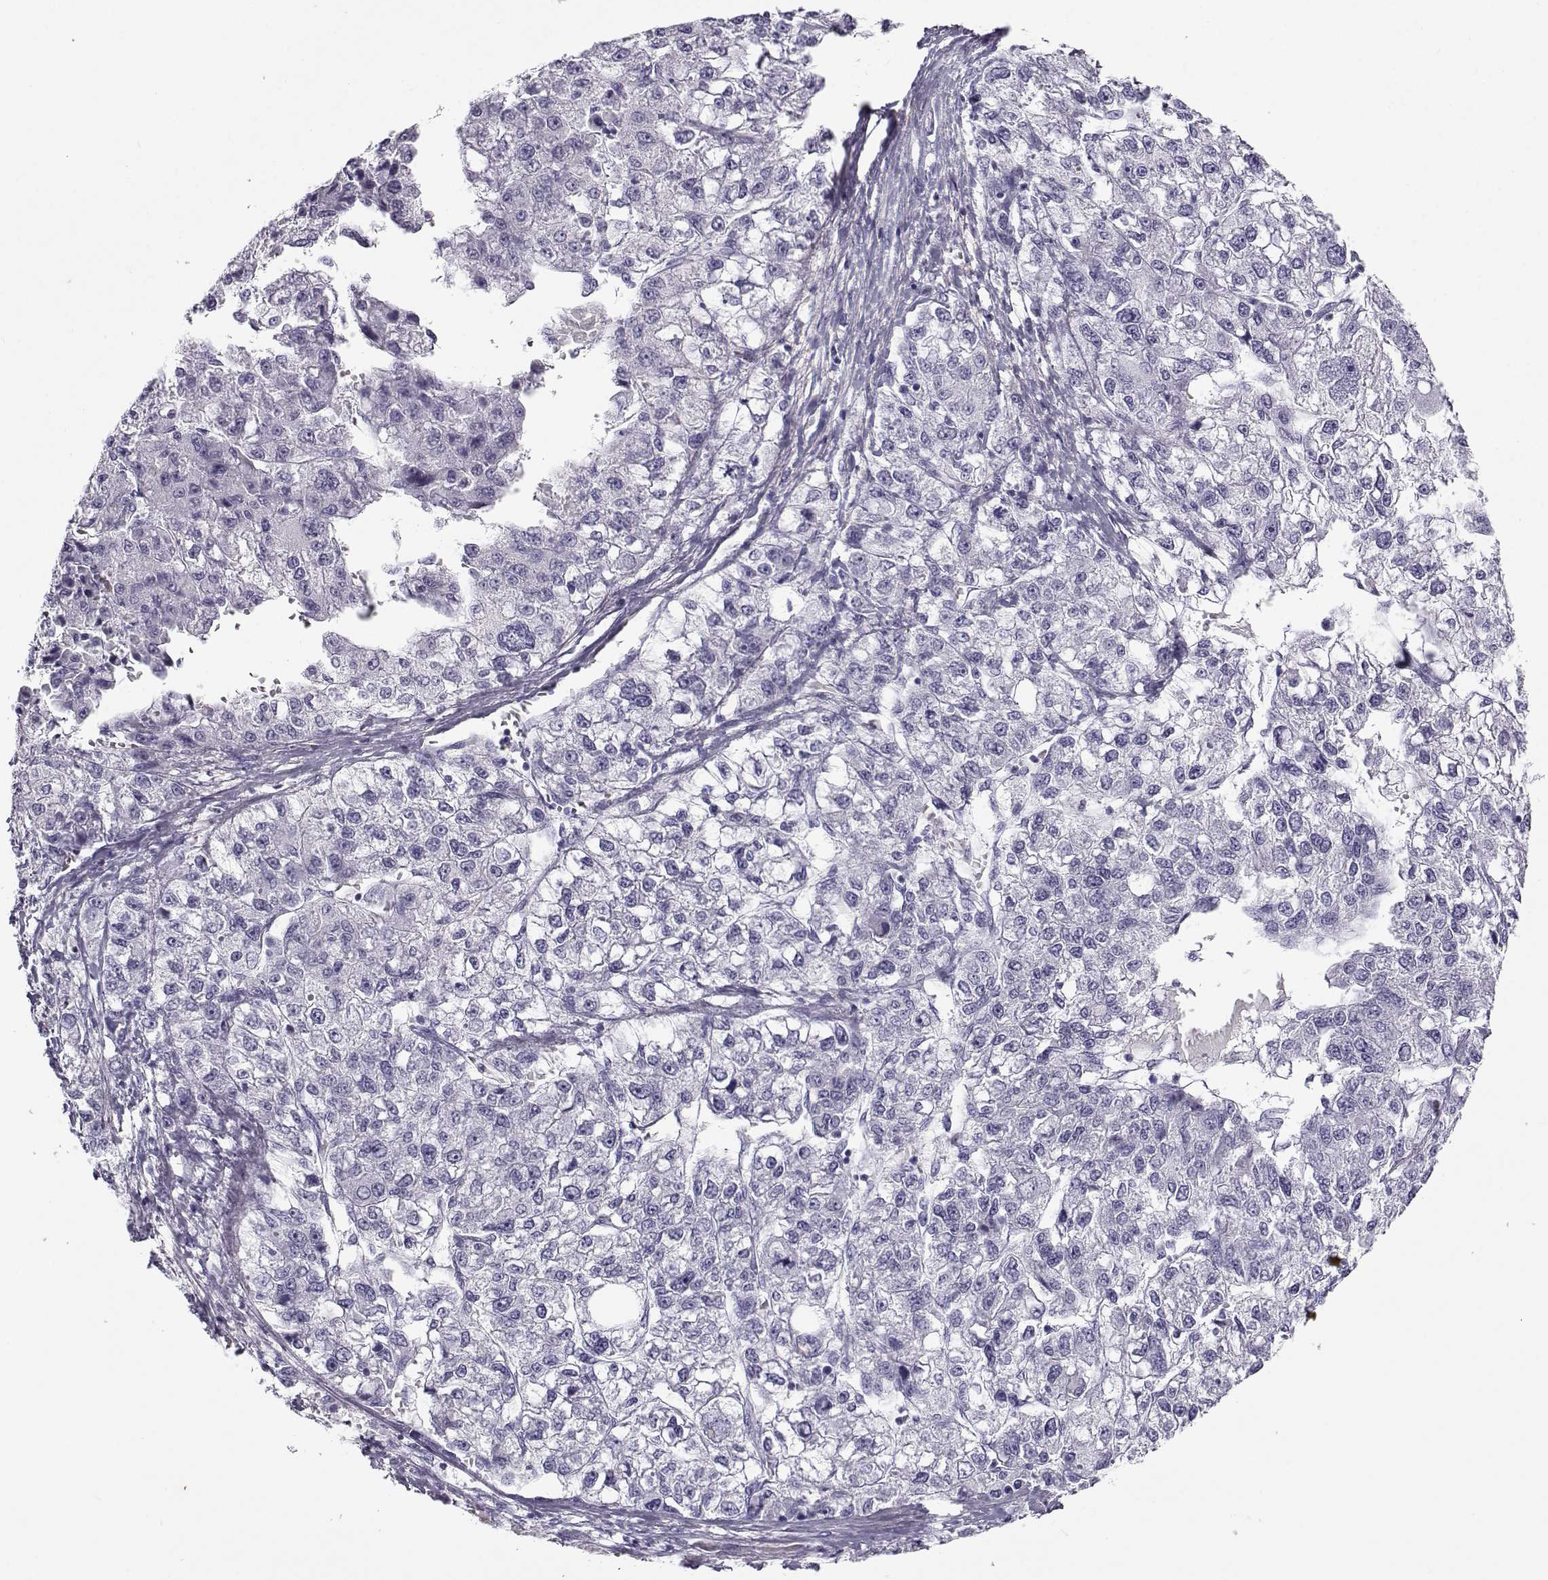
{"staining": {"intensity": "negative", "quantity": "none", "location": "none"}, "tissue": "liver cancer", "cell_type": "Tumor cells", "image_type": "cancer", "snomed": [{"axis": "morphology", "description": "Carcinoma, Hepatocellular, NOS"}, {"axis": "topography", "description": "Liver"}], "caption": "An immunohistochemistry (IHC) histopathology image of liver cancer is shown. There is no staining in tumor cells of liver cancer.", "gene": "GTSF1L", "patient": {"sex": "male", "age": 56}}